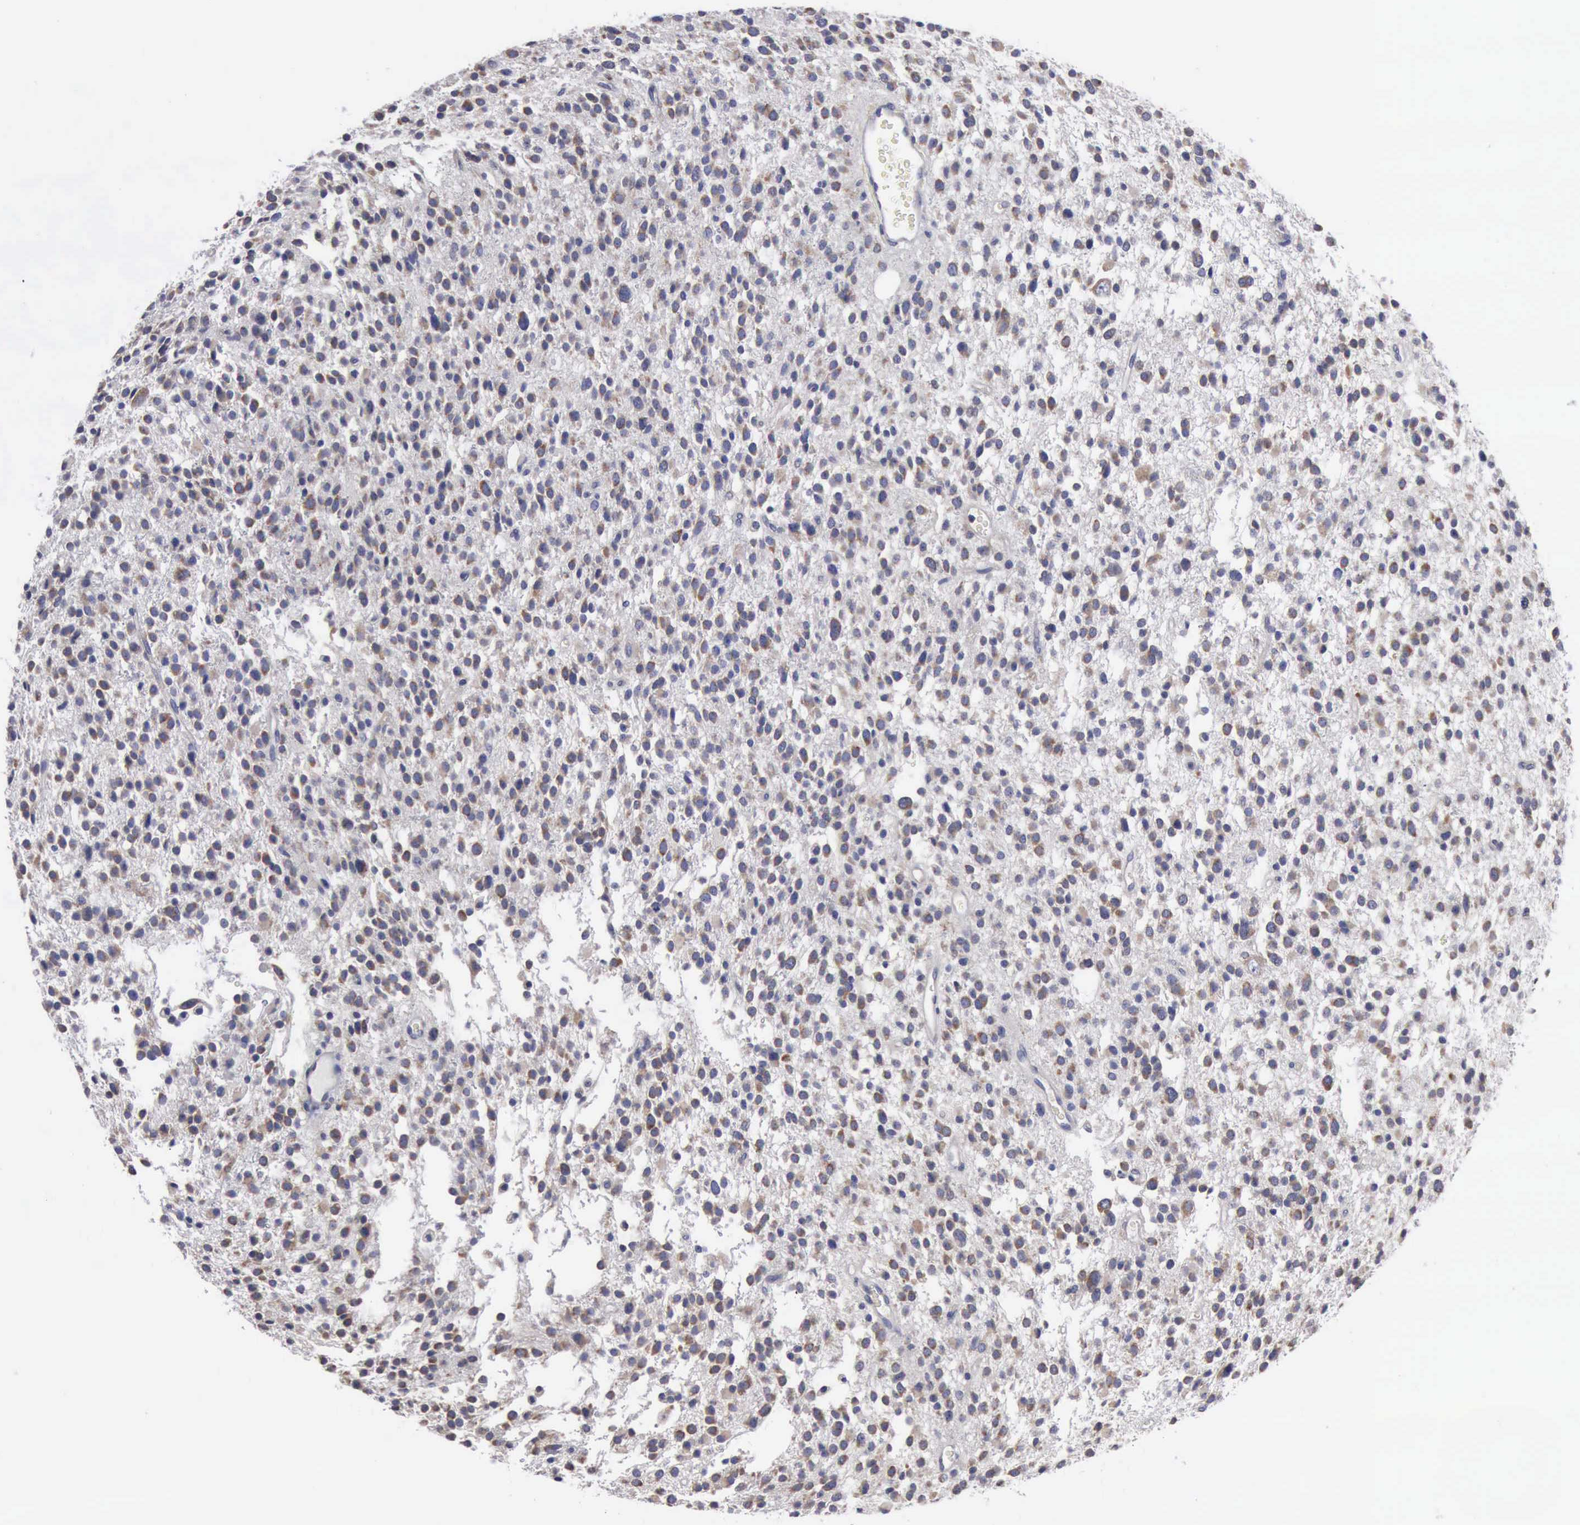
{"staining": {"intensity": "moderate", "quantity": "25%-75%", "location": "cytoplasmic/membranous"}, "tissue": "glioma", "cell_type": "Tumor cells", "image_type": "cancer", "snomed": [{"axis": "morphology", "description": "Glioma, malignant, Low grade"}, {"axis": "topography", "description": "Brain"}], "caption": "There is medium levels of moderate cytoplasmic/membranous staining in tumor cells of glioma, as demonstrated by immunohistochemical staining (brown color).", "gene": "TXLNG", "patient": {"sex": "female", "age": 36}}